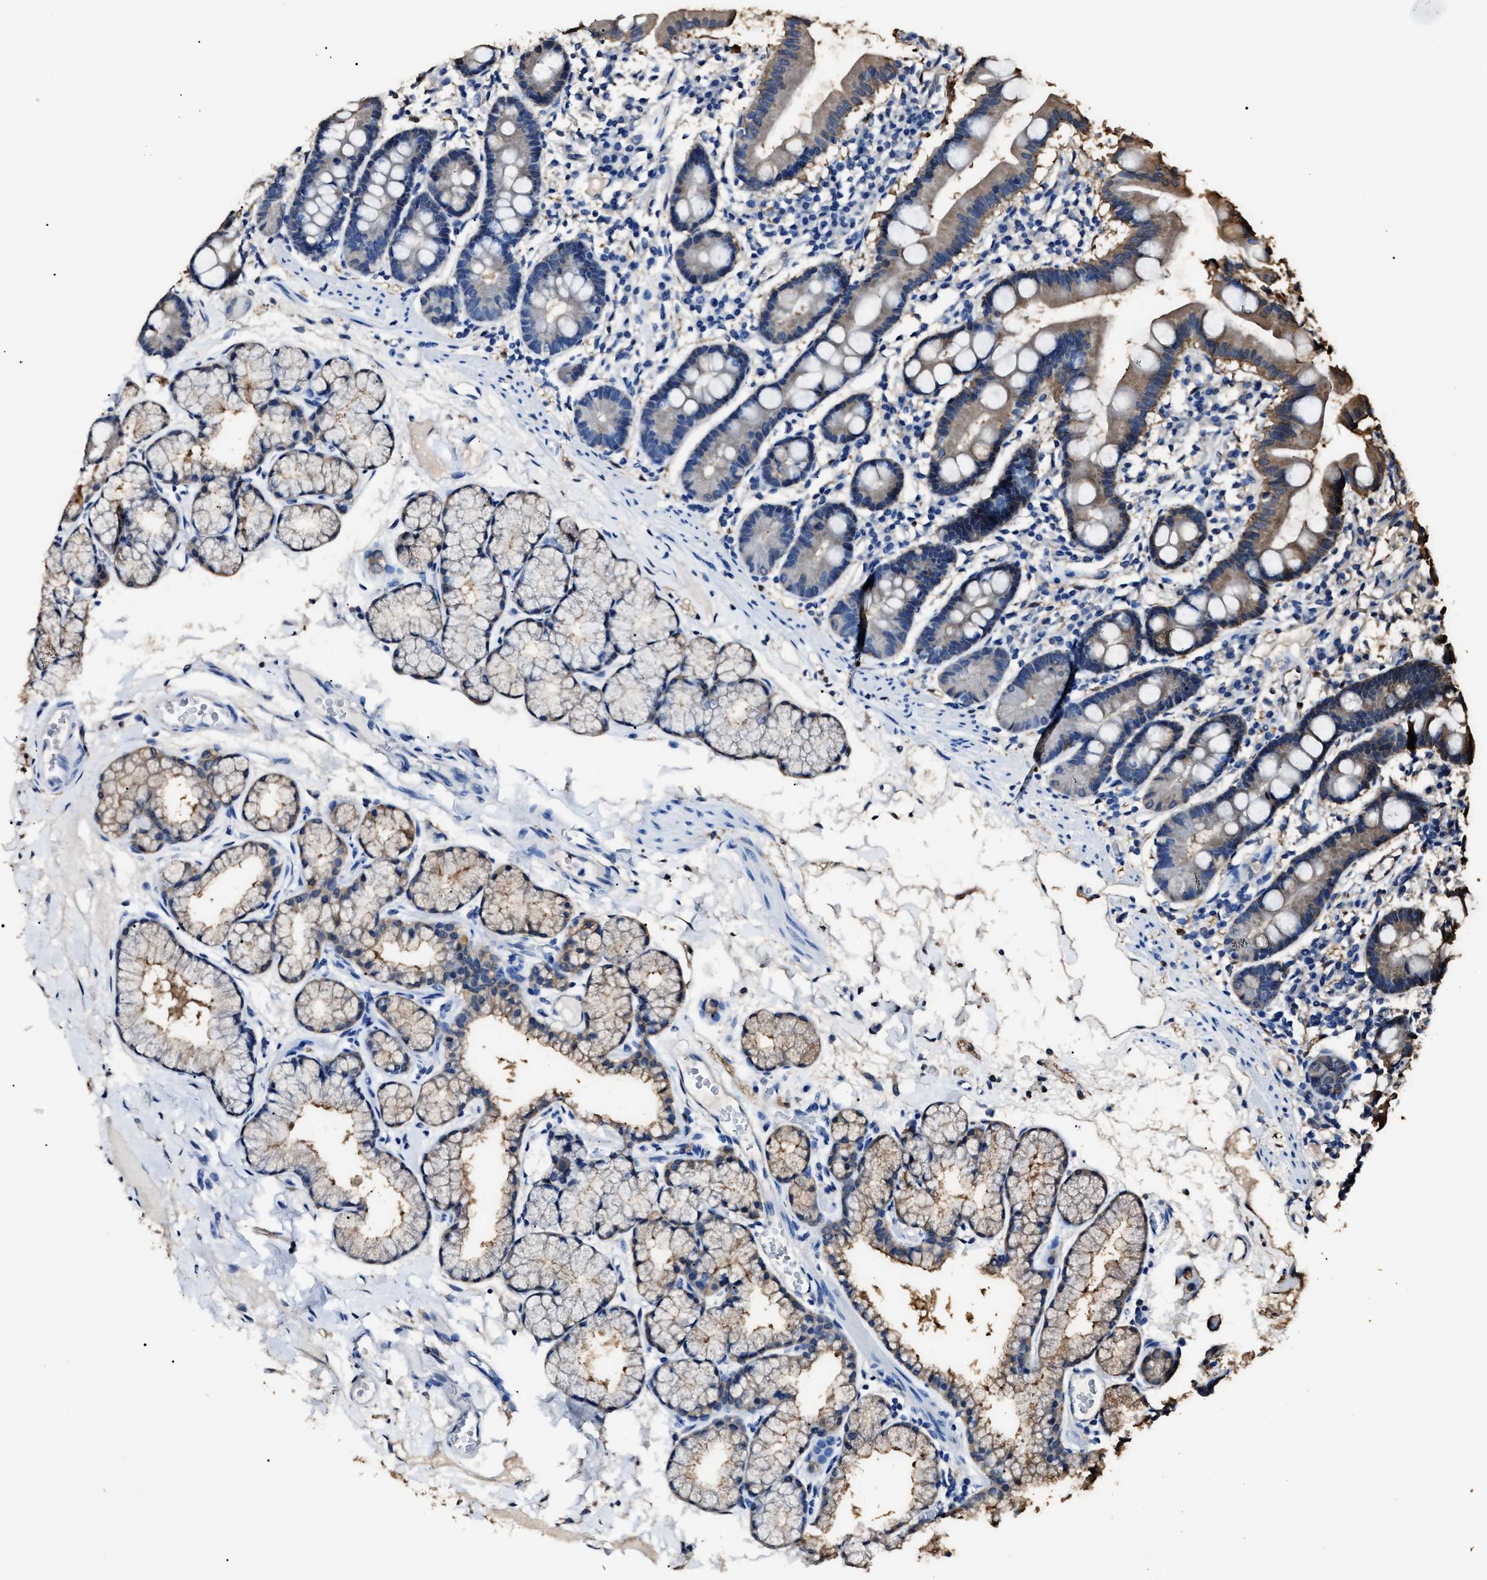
{"staining": {"intensity": "weak", "quantity": "<25%", "location": "cytoplasmic/membranous"}, "tissue": "duodenum", "cell_type": "Glandular cells", "image_type": "normal", "snomed": [{"axis": "morphology", "description": "Normal tissue, NOS"}, {"axis": "topography", "description": "Duodenum"}], "caption": "Immunohistochemical staining of unremarkable human duodenum shows no significant staining in glandular cells. (Stains: DAB immunohistochemistry (IHC) with hematoxylin counter stain, Microscopy: brightfield microscopy at high magnification).", "gene": "ALDH1A1", "patient": {"sex": "male", "age": 50}}